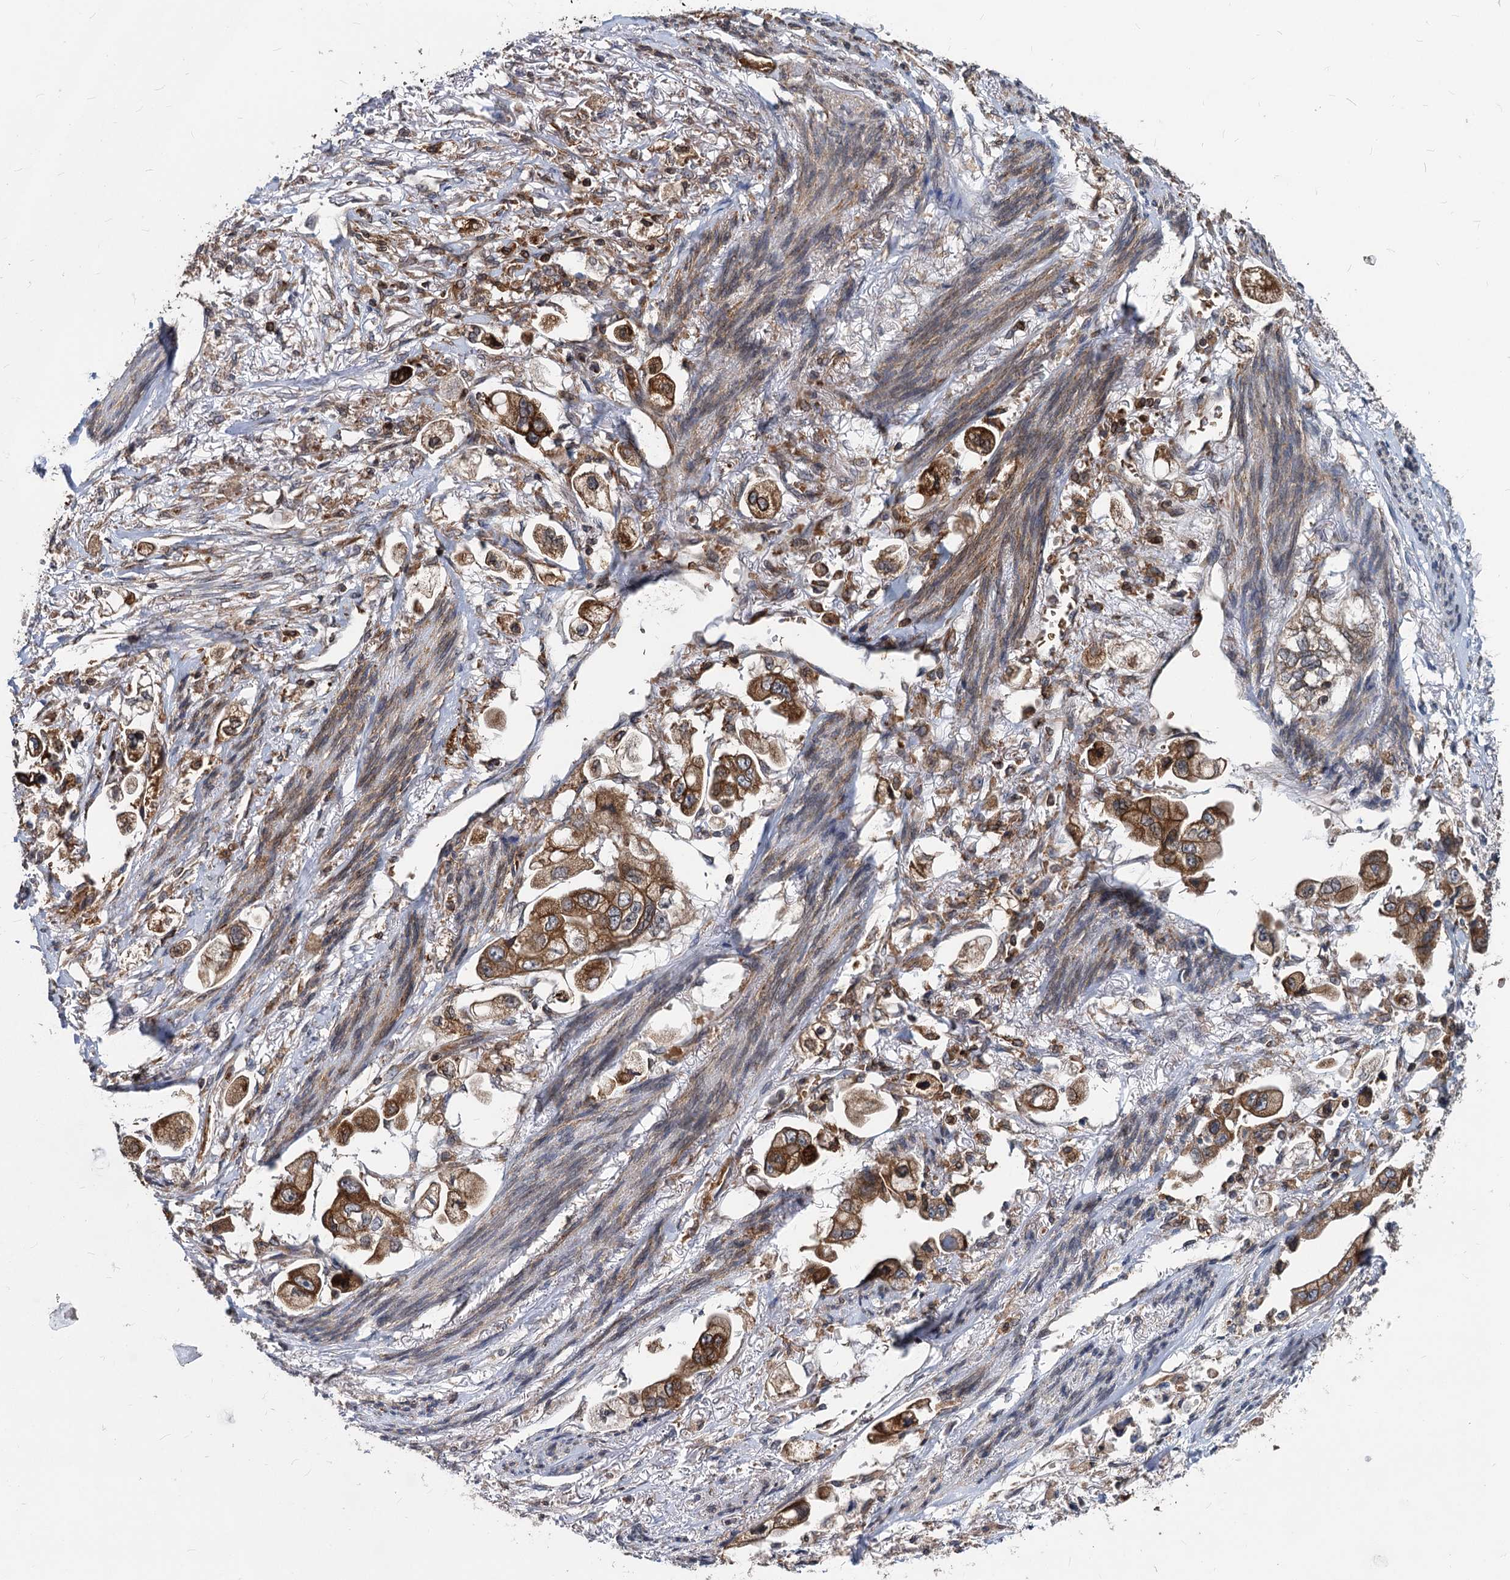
{"staining": {"intensity": "moderate", "quantity": ">75%", "location": "cytoplasmic/membranous"}, "tissue": "stomach cancer", "cell_type": "Tumor cells", "image_type": "cancer", "snomed": [{"axis": "morphology", "description": "Adenocarcinoma, NOS"}, {"axis": "topography", "description": "Stomach"}], "caption": "Immunohistochemical staining of stomach adenocarcinoma exhibits medium levels of moderate cytoplasmic/membranous protein expression in approximately >75% of tumor cells.", "gene": "STIM1", "patient": {"sex": "male", "age": 62}}